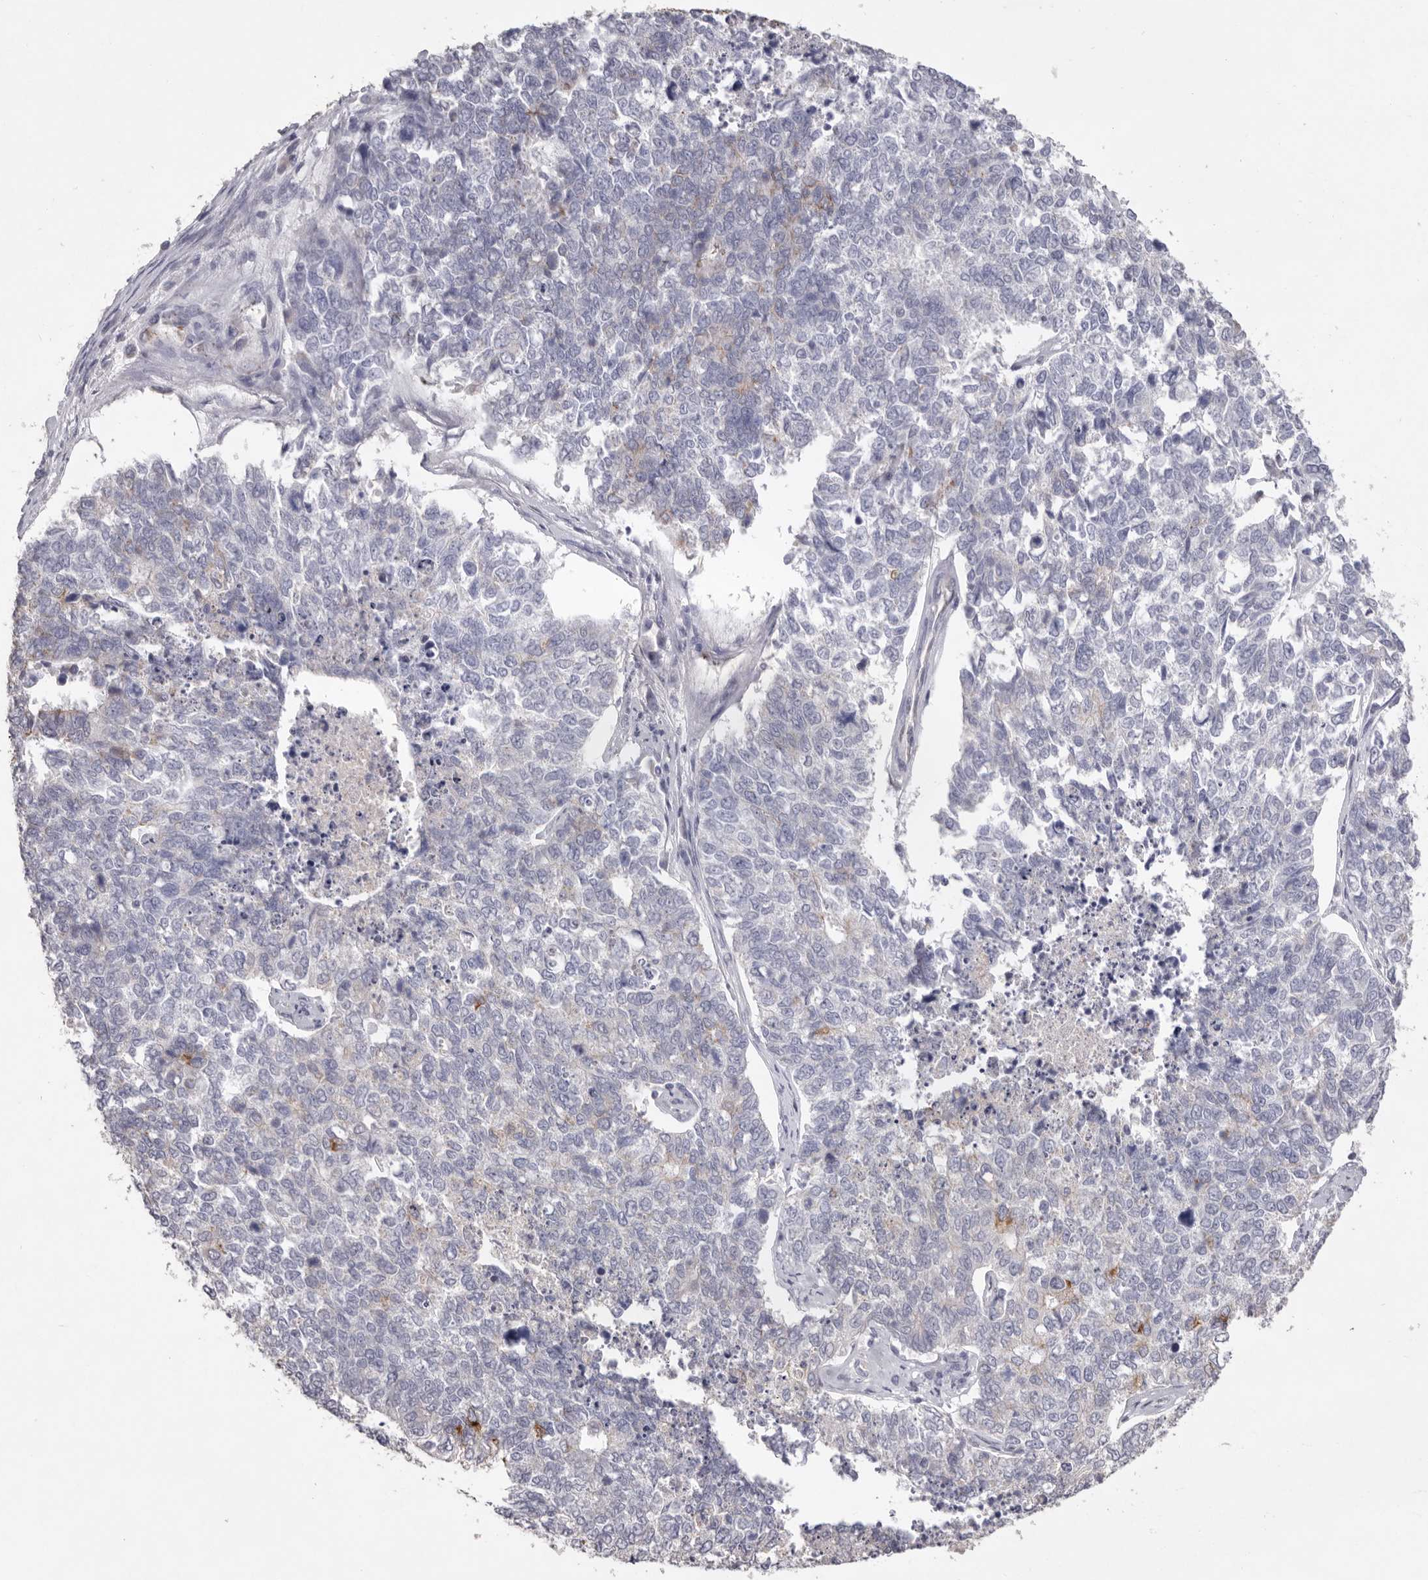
{"staining": {"intensity": "negative", "quantity": "none", "location": "none"}, "tissue": "cervical cancer", "cell_type": "Tumor cells", "image_type": "cancer", "snomed": [{"axis": "morphology", "description": "Squamous cell carcinoma, NOS"}, {"axis": "topography", "description": "Cervix"}], "caption": "An image of human cervical cancer (squamous cell carcinoma) is negative for staining in tumor cells.", "gene": "ZYG11B", "patient": {"sex": "female", "age": 63}}